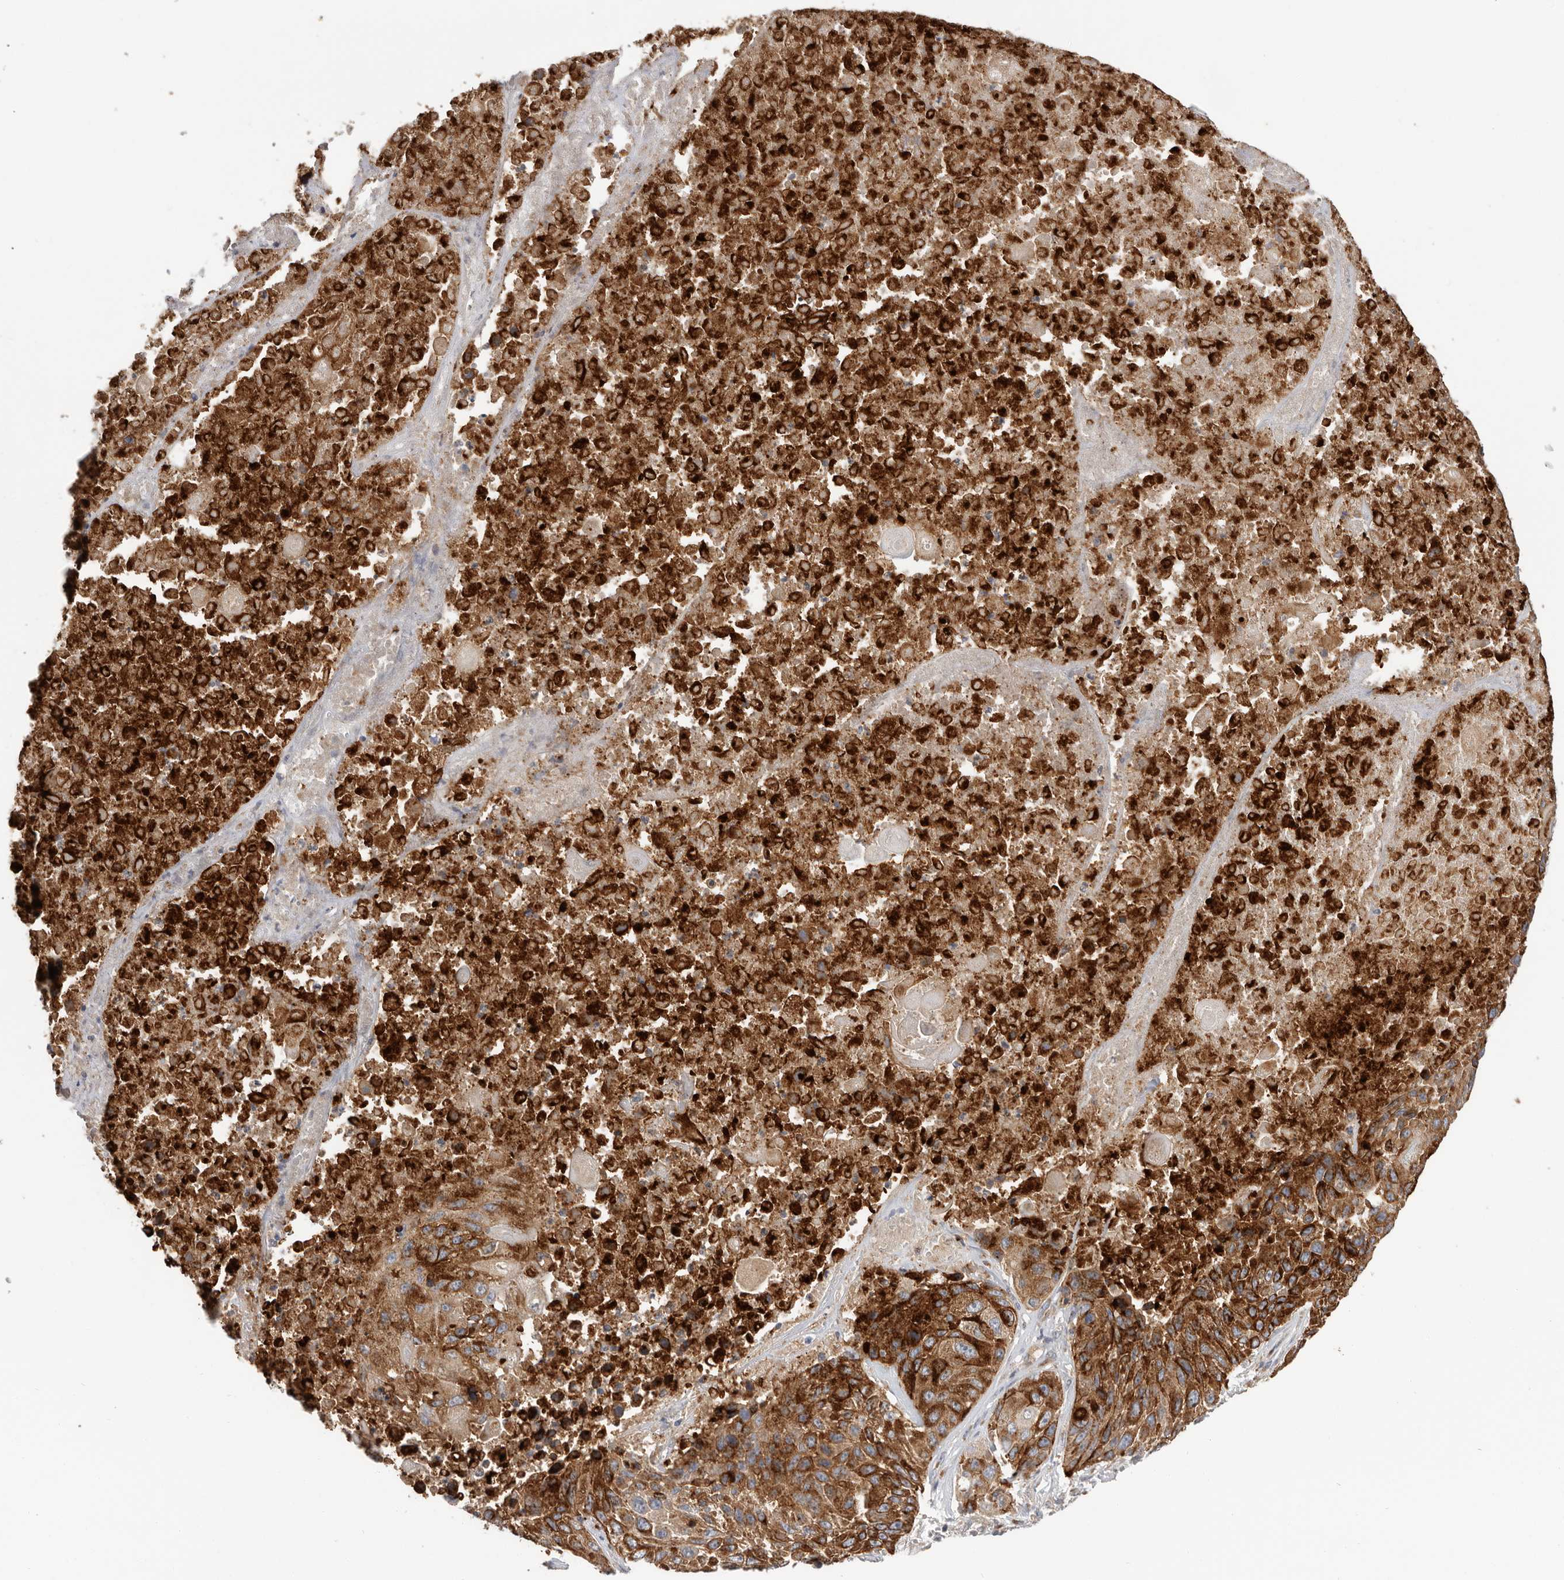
{"staining": {"intensity": "strong", "quantity": ">75%", "location": "cytoplasmic/membranous"}, "tissue": "lung cancer", "cell_type": "Tumor cells", "image_type": "cancer", "snomed": [{"axis": "morphology", "description": "Squamous cell carcinoma, NOS"}, {"axis": "topography", "description": "Lung"}], "caption": "This is an image of immunohistochemistry (IHC) staining of squamous cell carcinoma (lung), which shows strong staining in the cytoplasmic/membranous of tumor cells.", "gene": "TFRC", "patient": {"sex": "male", "age": 61}}